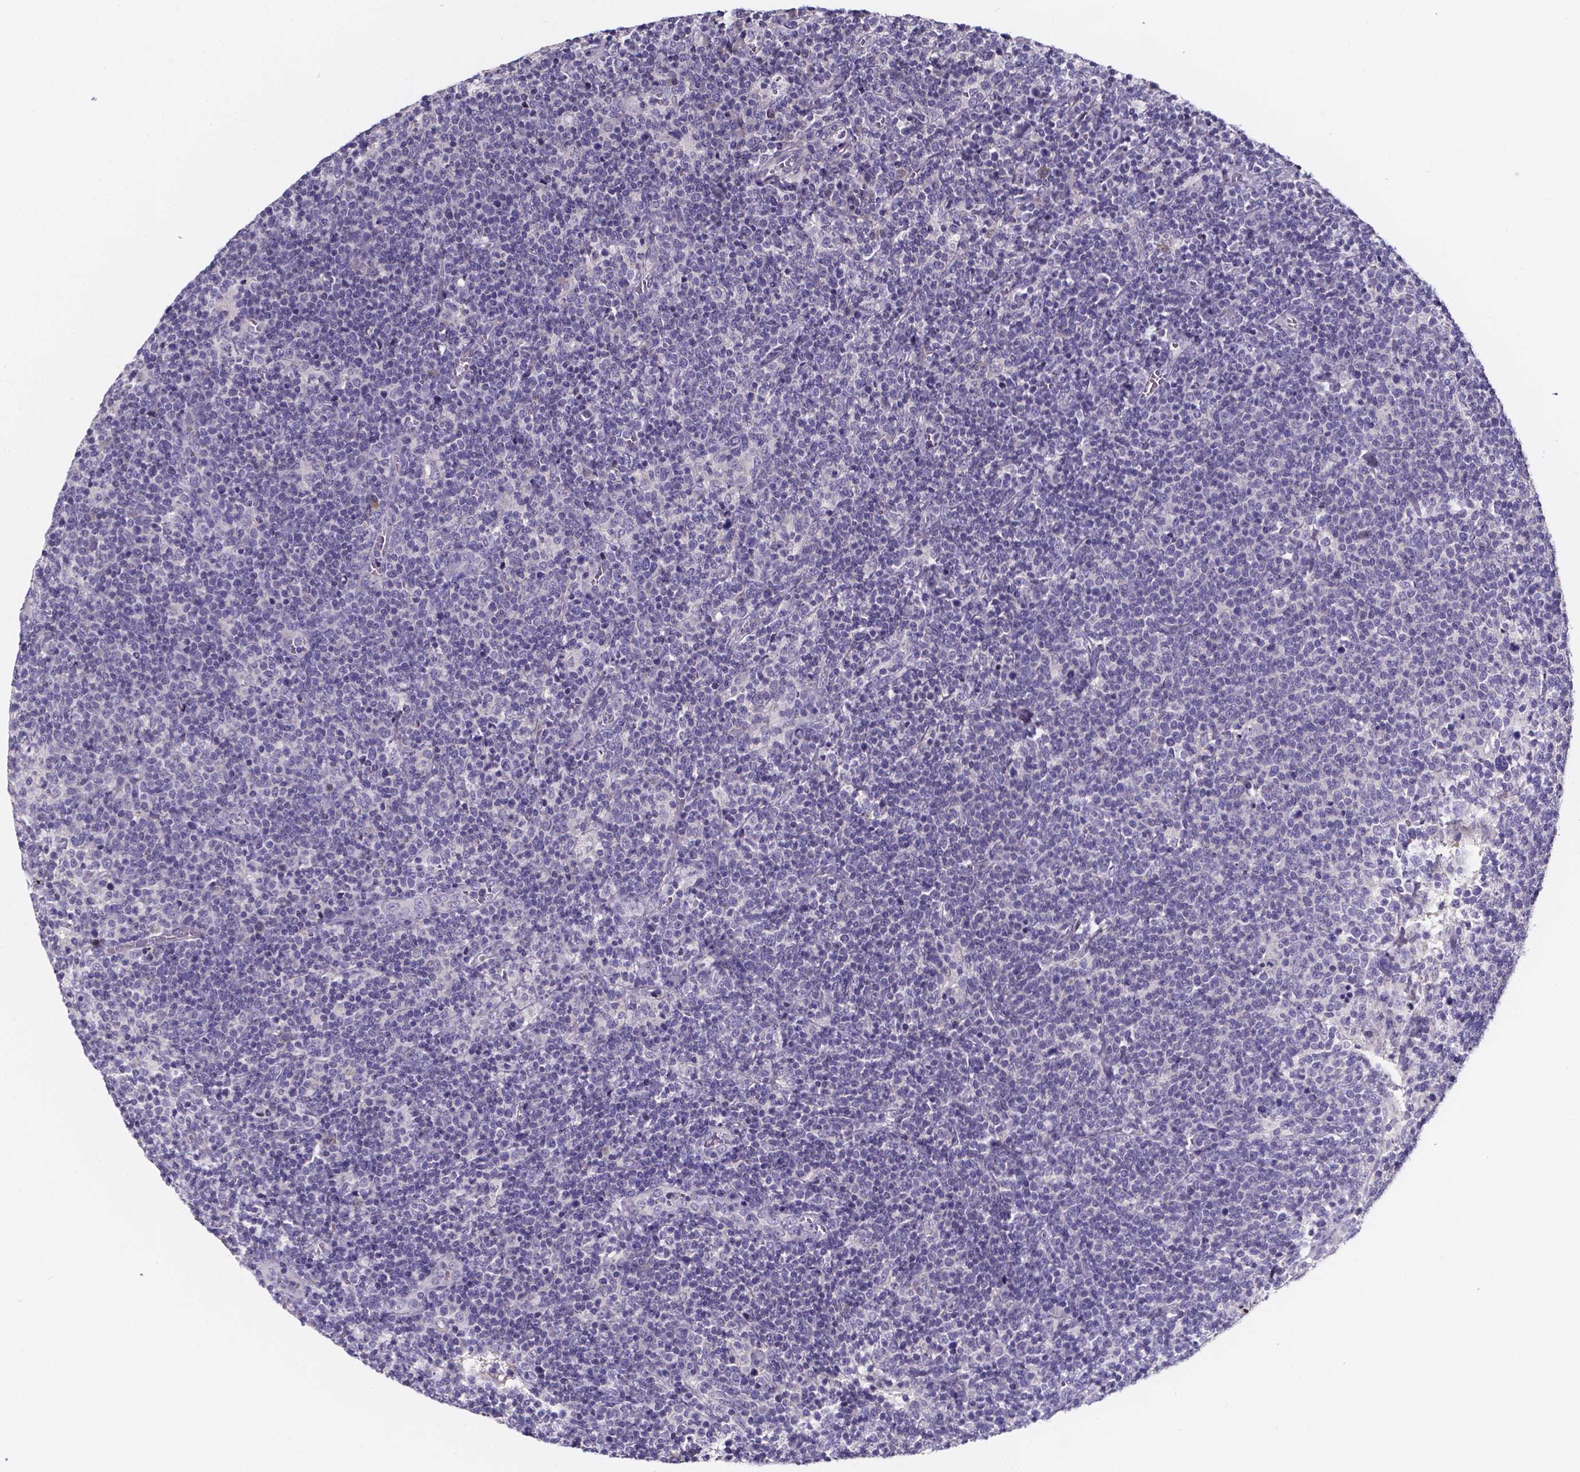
{"staining": {"intensity": "negative", "quantity": "none", "location": "none"}, "tissue": "lymphoma", "cell_type": "Tumor cells", "image_type": "cancer", "snomed": [{"axis": "morphology", "description": "Malignant lymphoma, non-Hodgkin's type, High grade"}, {"axis": "topography", "description": "Lymph node"}], "caption": "IHC of high-grade malignant lymphoma, non-Hodgkin's type displays no positivity in tumor cells. (DAB immunohistochemistry (IHC), high magnification).", "gene": "SPOCD1", "patient": {"sex": "male", "age": 61}}